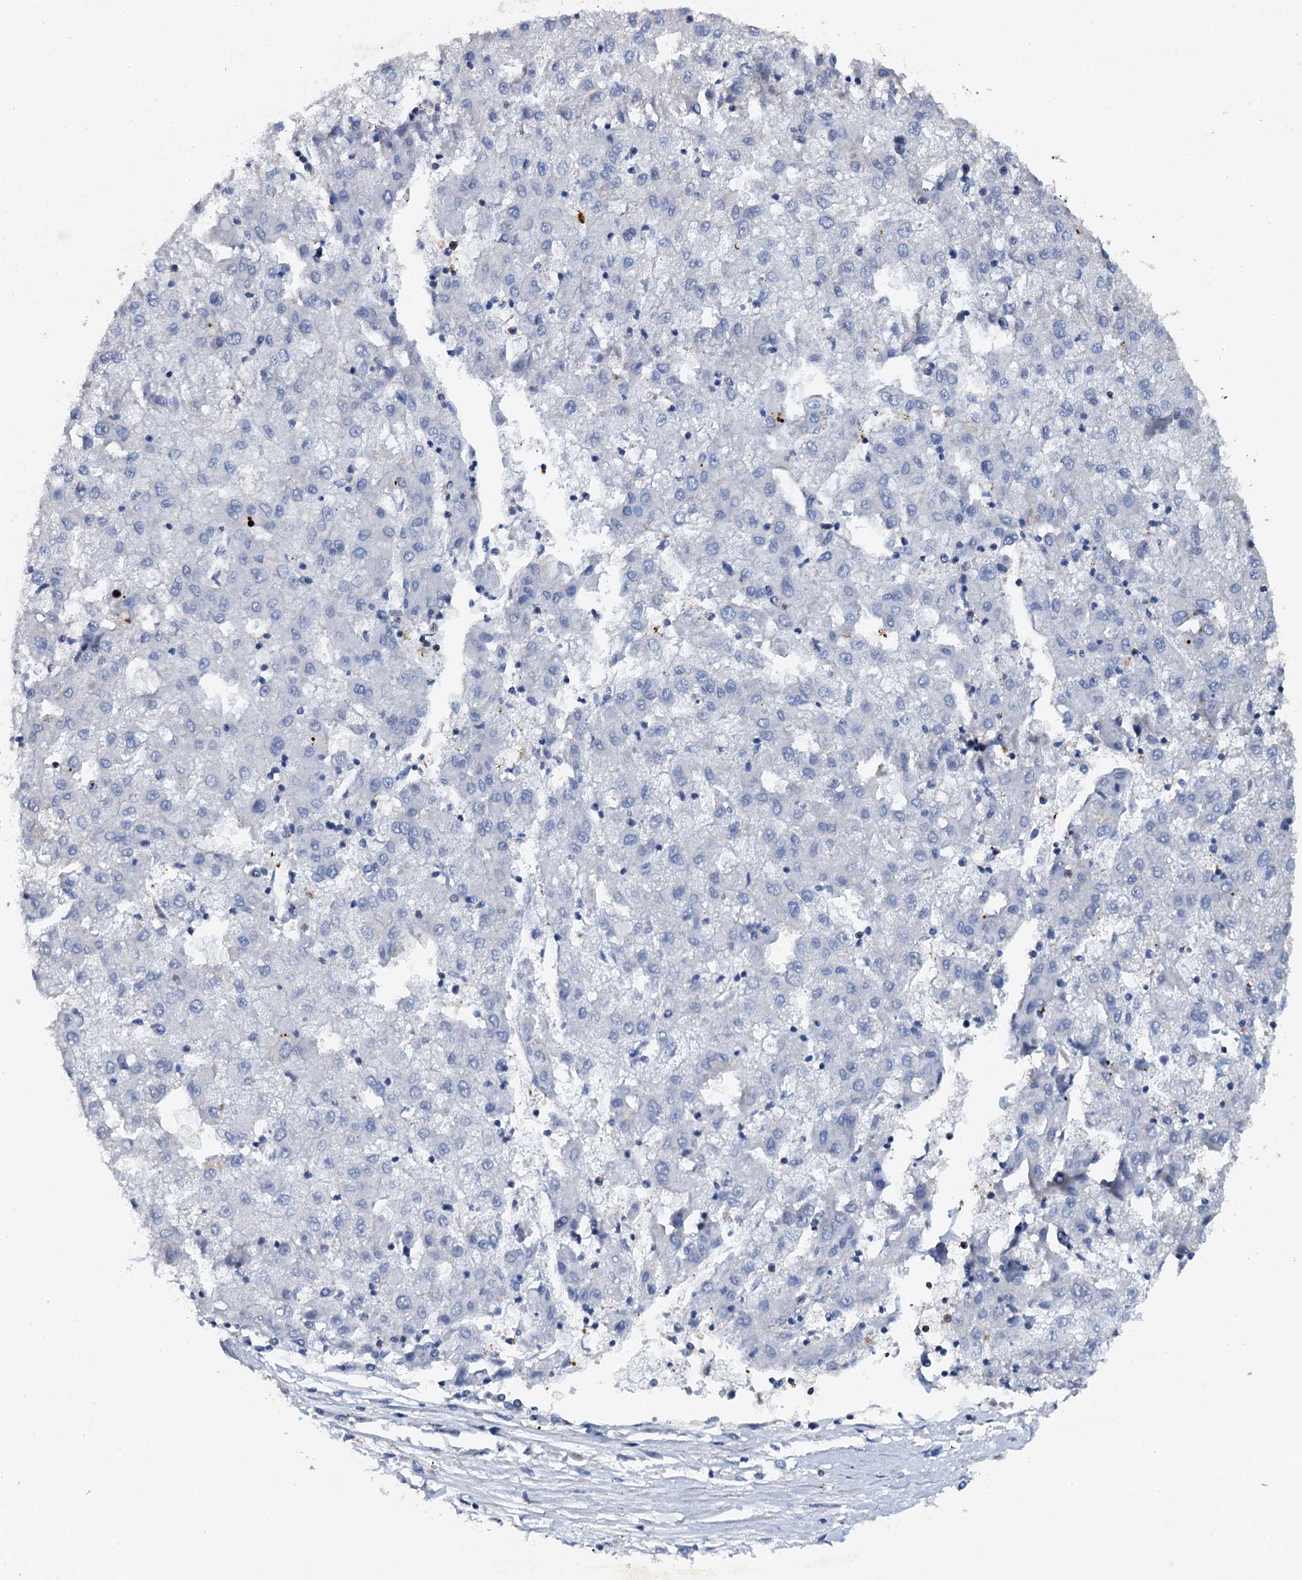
{"staining": {"intensity": "negative", "quantity": "none", "location": "none"}, "tissue": "liver cancer", "cell_type": "Tumor cells", "image_type": "cancer", "snomed": [{"axis": "morphology", "description": "Carcinoma, Hepatocellular, NOS"}, {"axis": "topography", "description": "Liver"}], "caption": "The micrograph reveals no significant positivity in tumor cells of hepatocellular carcinoma (liver).", "gene": "MS4A4E", "patient": {"sex": "male", "age": 72}}